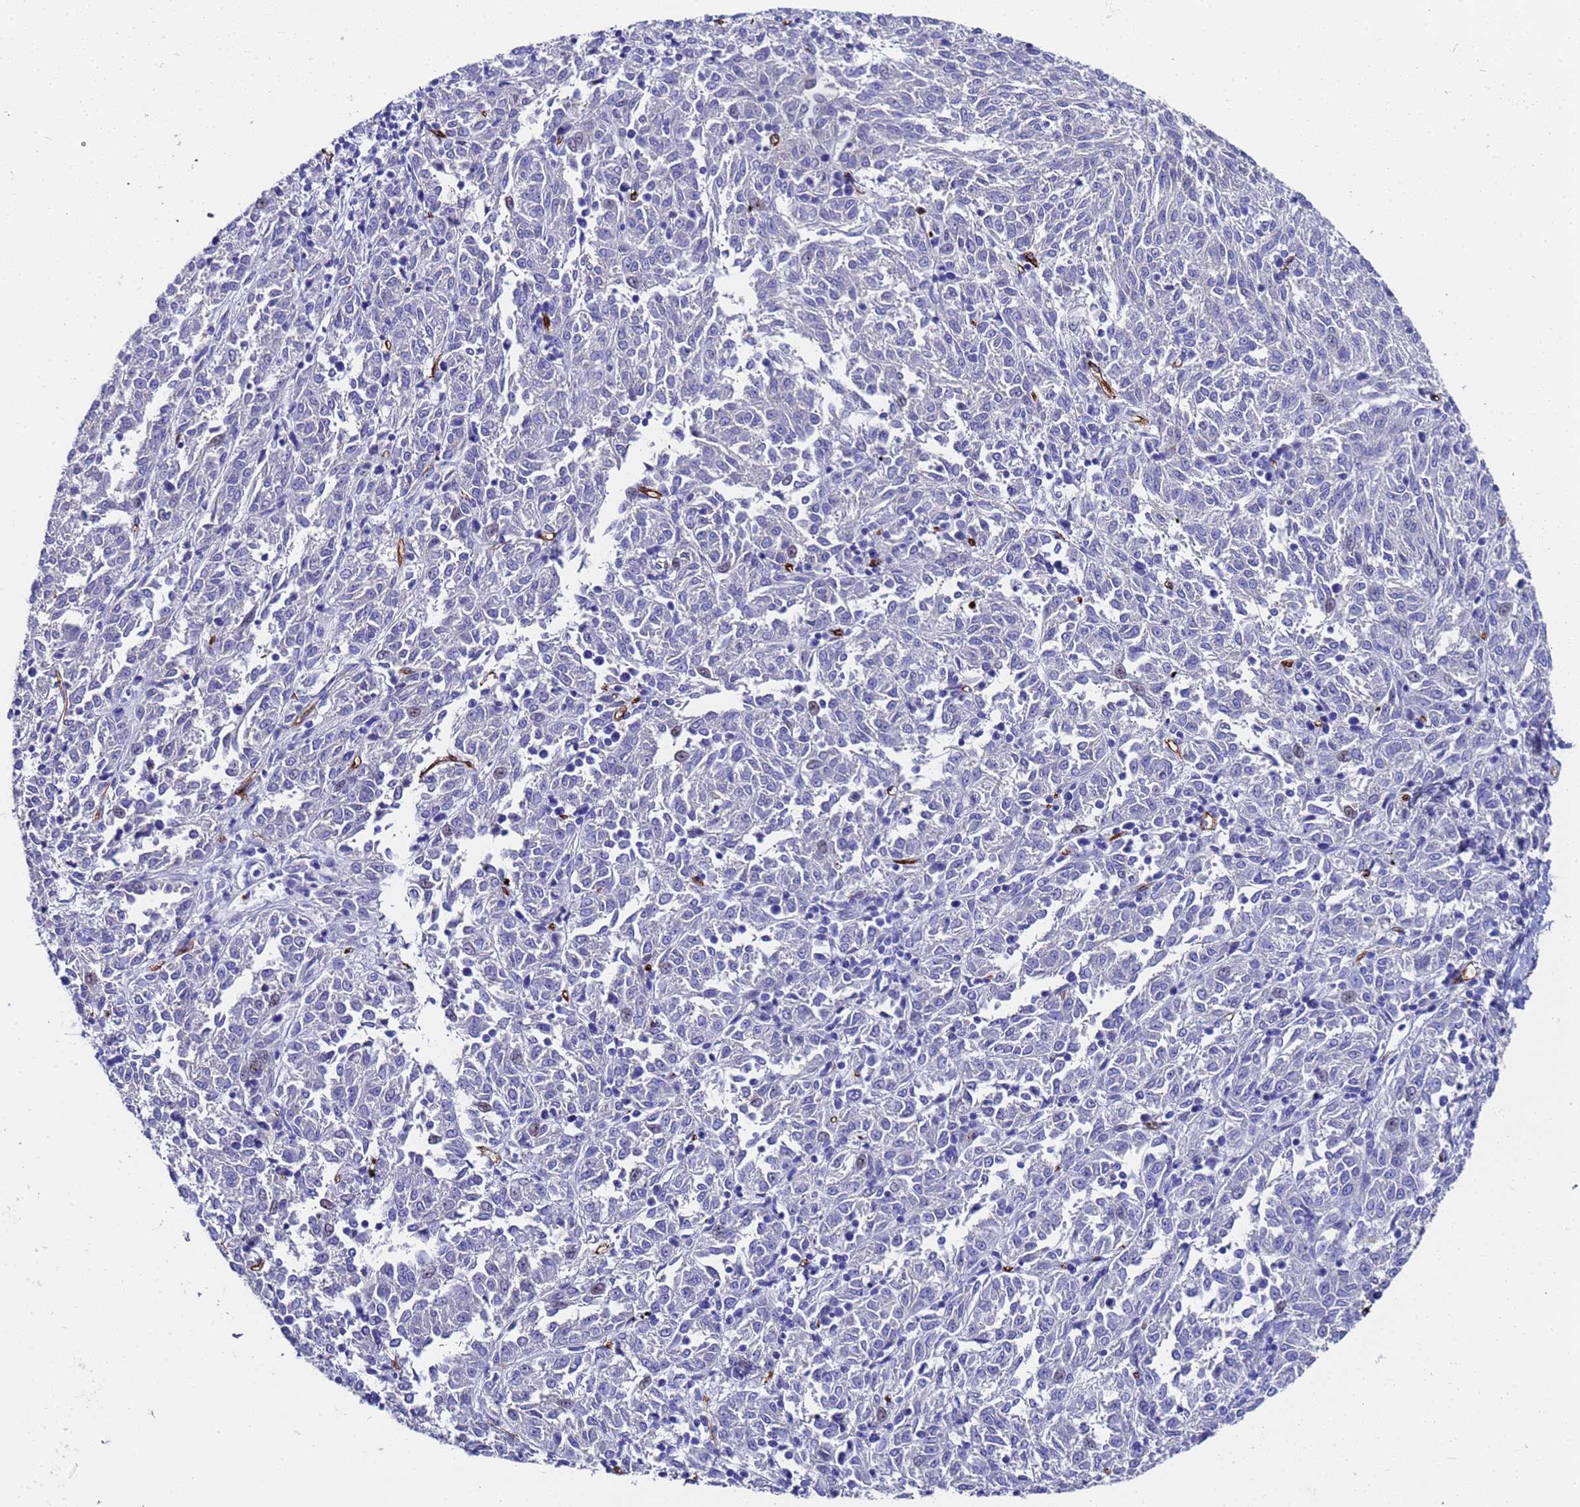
{"staining": {"intensity": "negative", "quantity": "none", "location": "none"}, "tissue": "melanoma", "cell_type": "Tumor cells", "image_type": "cancer", "snomed": [{"axis": "morphology", "description": "Malignant melanoma, NOS"}, {"axis": "topography", "description": "Skin"}], "caption": "Human melanoma stained for a protein using IHC exhibits no positivity in tumor cells.", "gene": "ADIPOQ", "patient": {"sex": "female", "age": 72}}